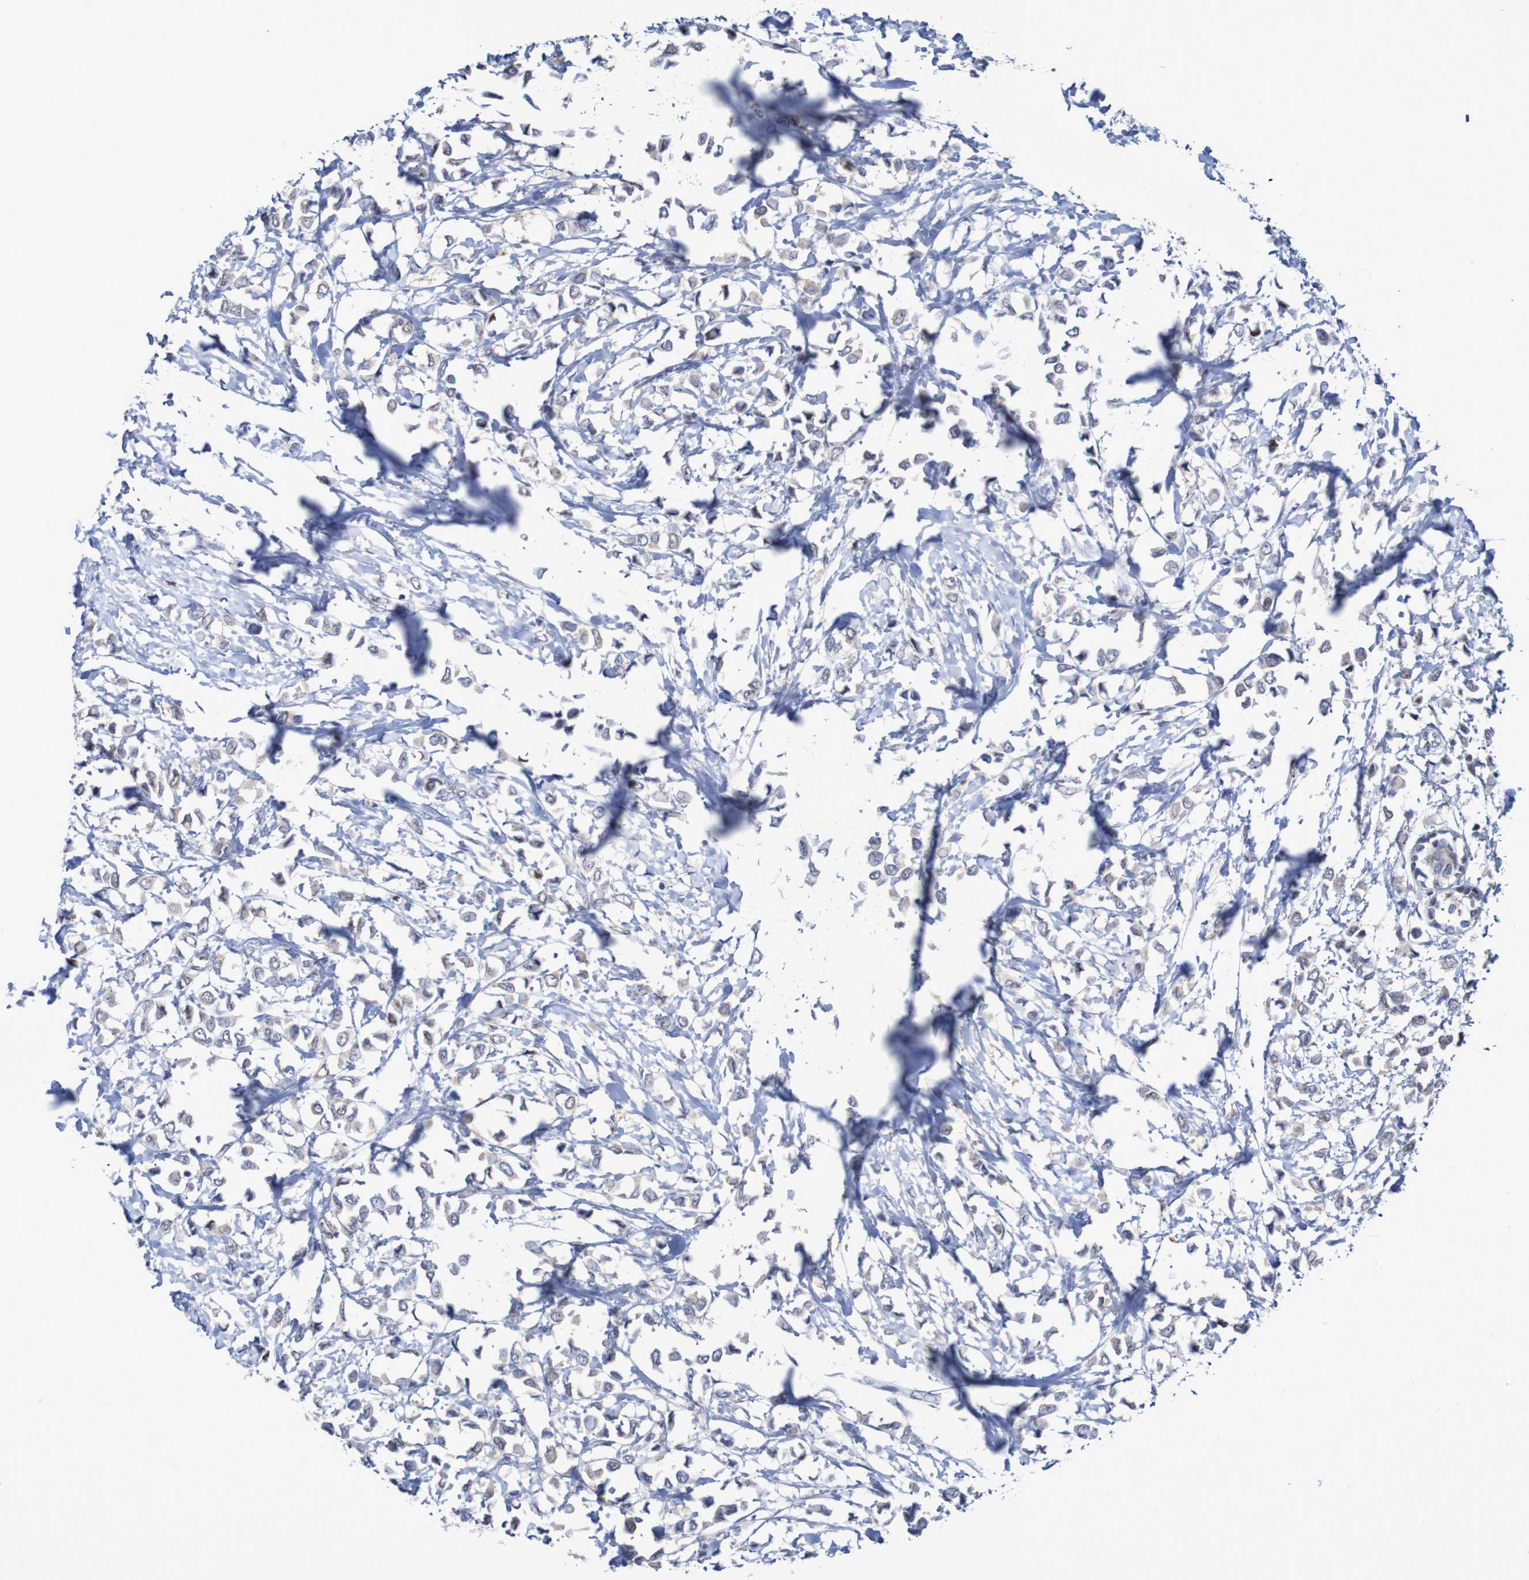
{"staining": {"intensity": "negative", "quantity": "none", "location": "none"}, "tissue": "breast cancer", "cell_type": "Tumor cells", "image_type": "cancer", "snomed": [{"axis": "morphology", "description": "Lobular carcinoma"}, {"axis": "topography", "description": "Breast"}], "caption": "DAB immunohistochemical staining of breast lobular carcinoma reveals no significant expression in tumor cells.", "gene": "FBP2", "patient": {"sex": "female", "age": 51}}